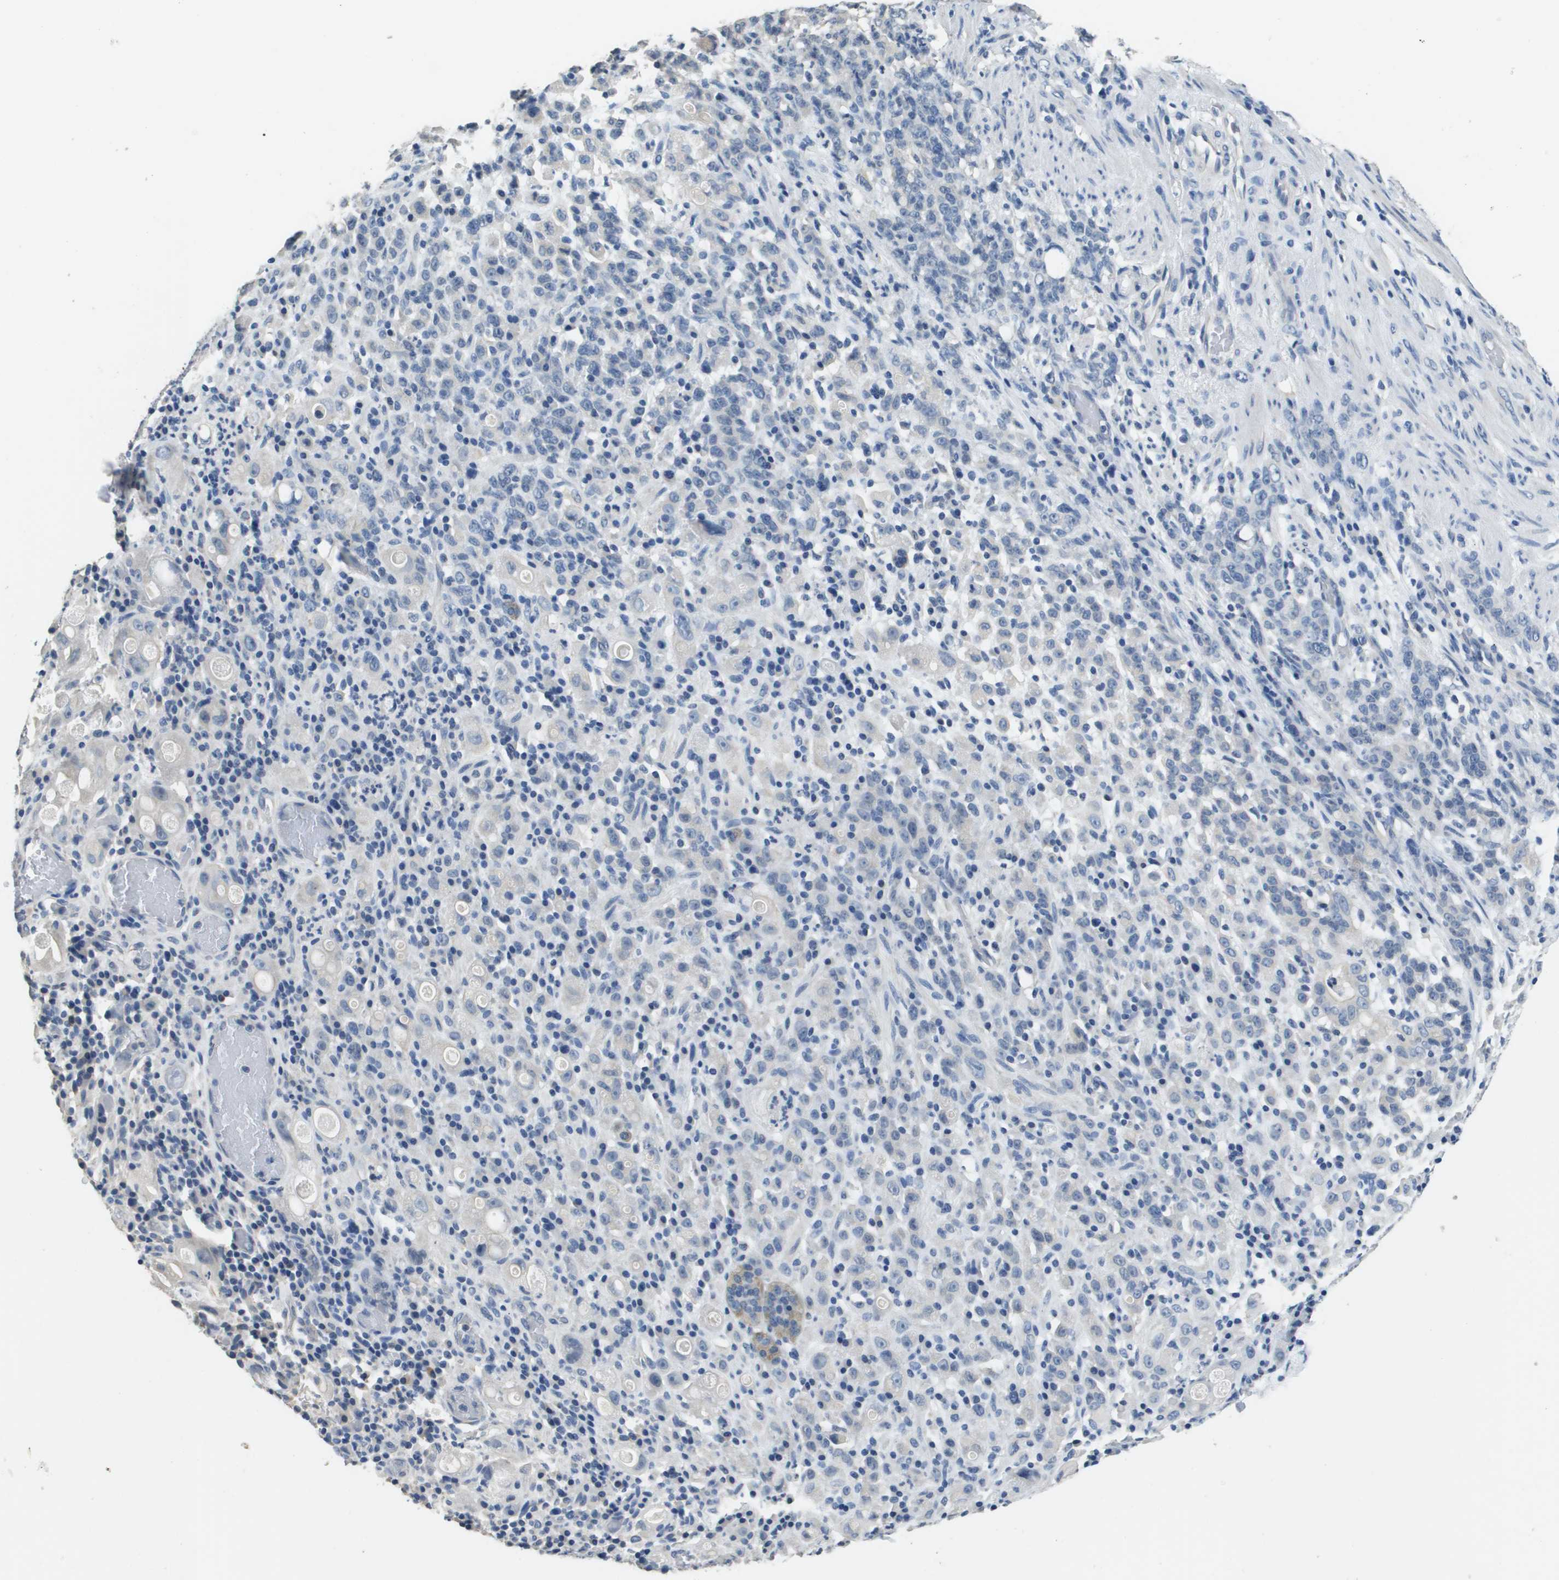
{"staining": {"intensity": "negative", "quantity": "none", "location": "none"}, "tissue": "stomach cancer", "cell_type": "Tumor cells", "image_type": "cancer", "snomed": [{"axis": "morphology", "description": "Adenocarcinoma, NOS"}, {"axis": "topography", "description": "Stomach, lower"}], "caption": "There is no significant expression in tumor cells of stomach adenocarcinoma.", "gene": "MT3", "patient": {"sex": "male", "age": 88}}